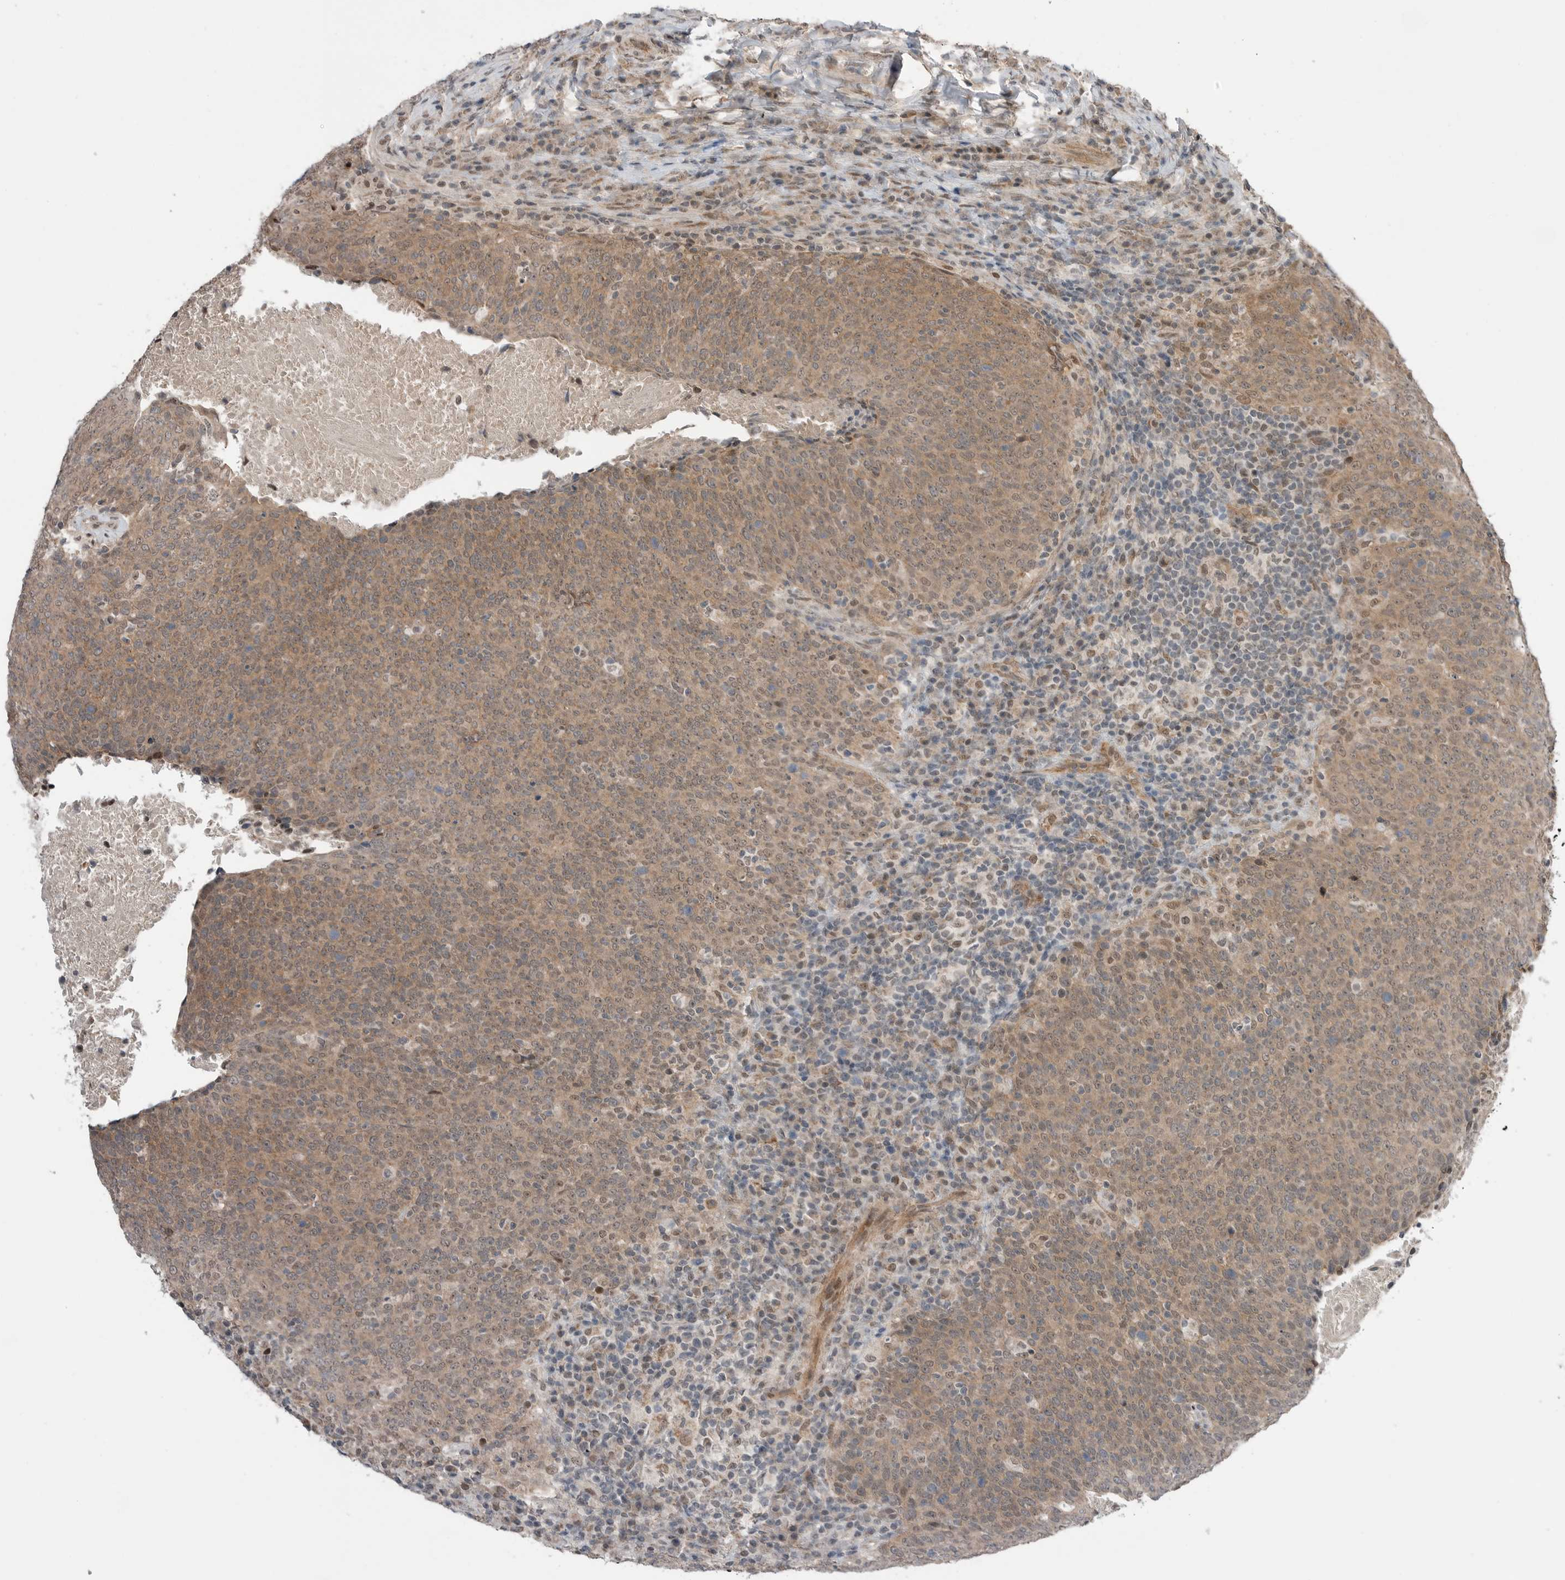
{"staining": {"intensity": "moderate", "quantity": ">75%", "location": "cytoplasmic/membranous,nuclear"}, "tissue": "head and neck cancer", "cell_type": "Tumor cells", "image_type": "cancer", "snomed": [{"axis": "morphology", "description": "Squamous cell carcinoma, NOS"}, {"axis": "morphology", "description": "Squamous cell carcinoma, metastatic, NOS"}, {"axis": "topography", "description": "Lymph node"}, {"axis": "topography", "description": "Head-Neck"}], "caption": "Moderate cytoplasmic/membranous and nuclear expression for a protein is present in about >75% of tumor cells of head and neck cancer using immunohistochemistry.", "gene": "NTAQ1", "patient": {"sex": "male", "age": 62}}